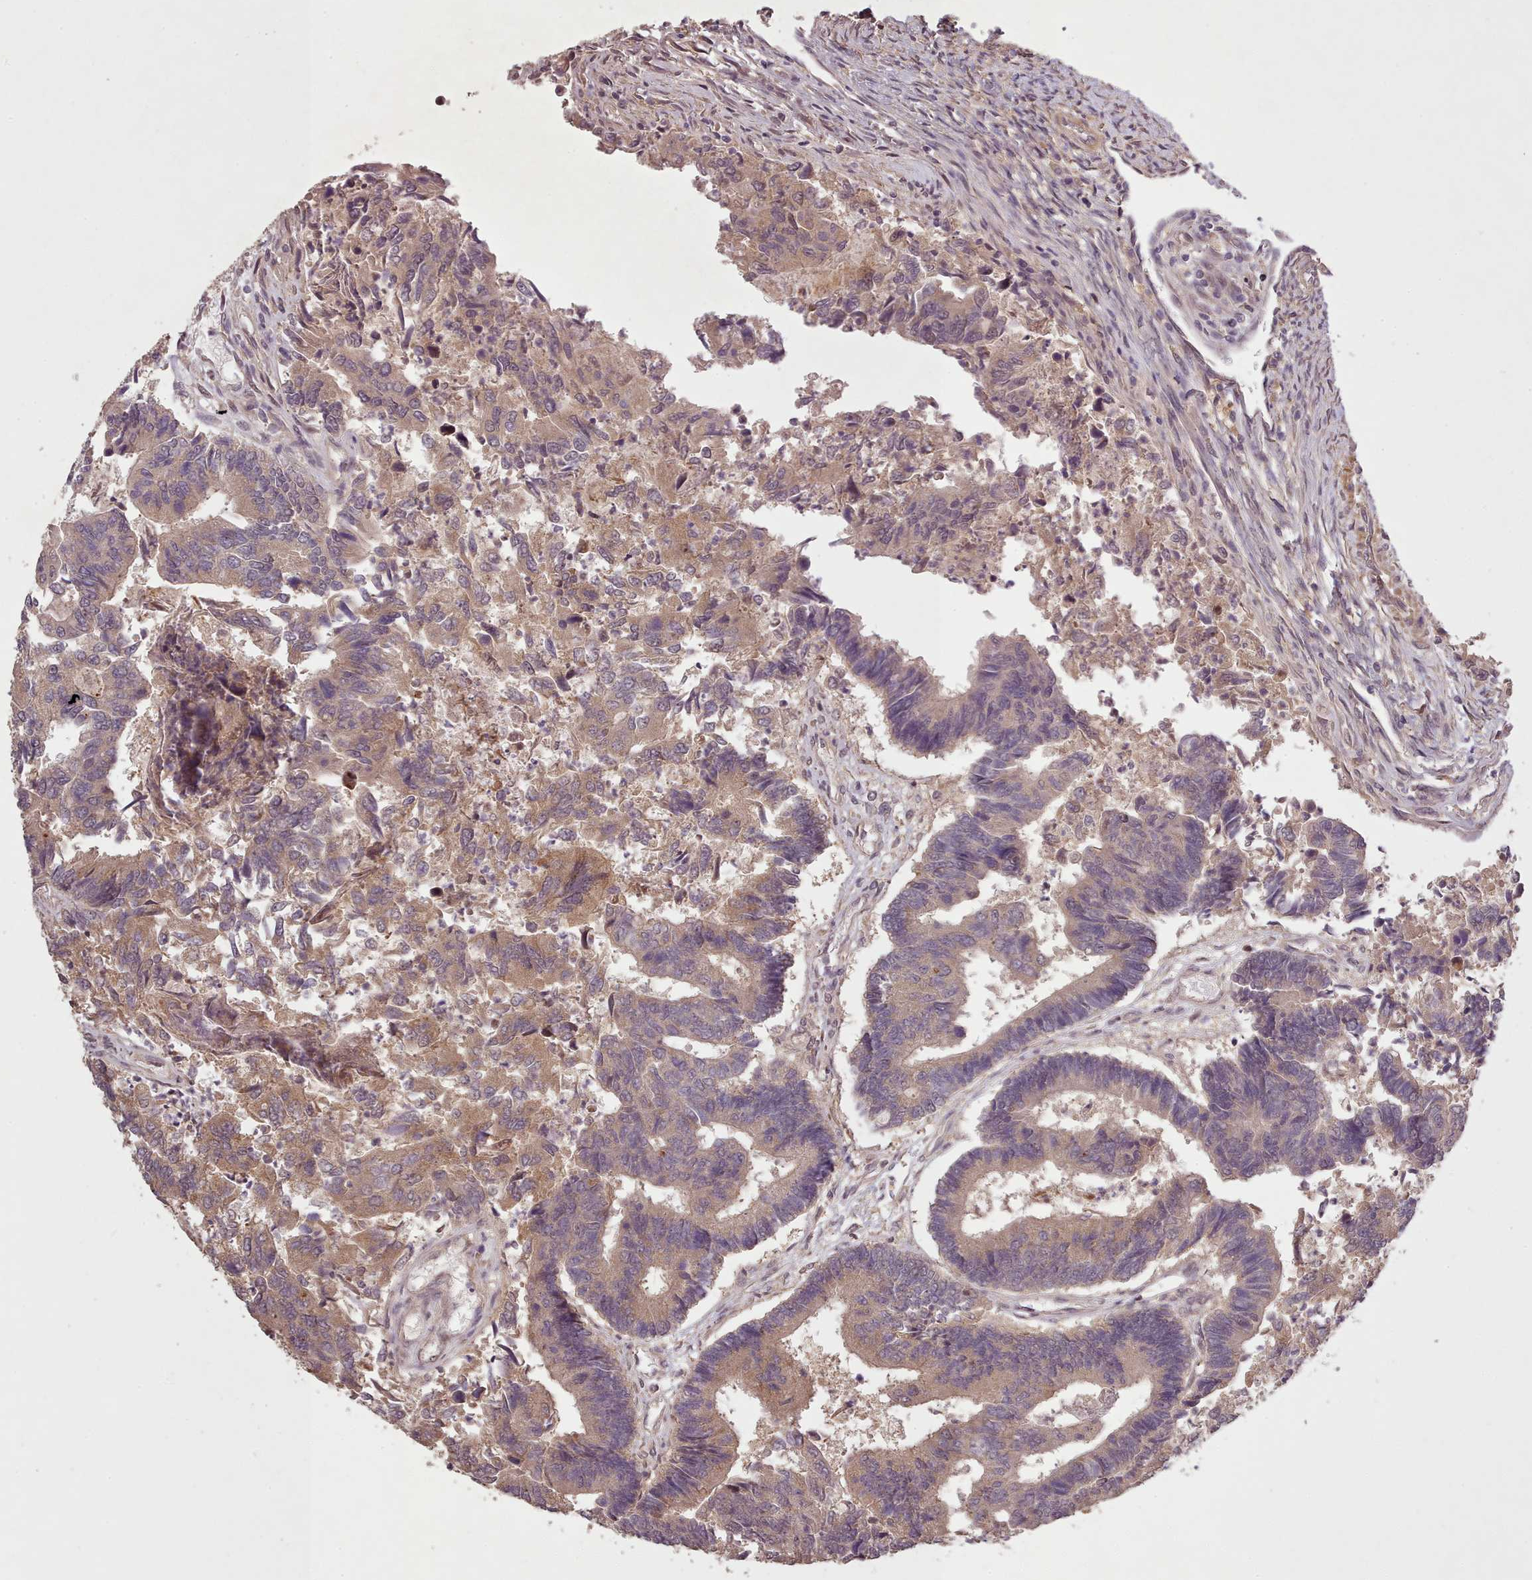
{"staining": {"intensity": "moderate", "quantity": "25%-75%", "location": "cytoplasmic/membranous"}, "tissue": "colorectal cancer", "cell_type": "Tumor cells", "image_type": "cancer", "snomed": [{"axis": "morphology", "description": "Adenocarcinoma, NOS"}, {"axis": "topography", "description": "Colon"}], "caption": "A medium amount of moderate cytoplasmic/membranous expression is appreciated in approximately 25%-75% of tumor cells in colorectal adenocarcinoma tissue. Using DAB (3,3'-diaminobenzidine) (brown) and hematoxylin (blue) stains, captured at high magnification using brightfield microscopy.", "gene": "CDC6", "patient": {"sex": "female", "age": 67}}